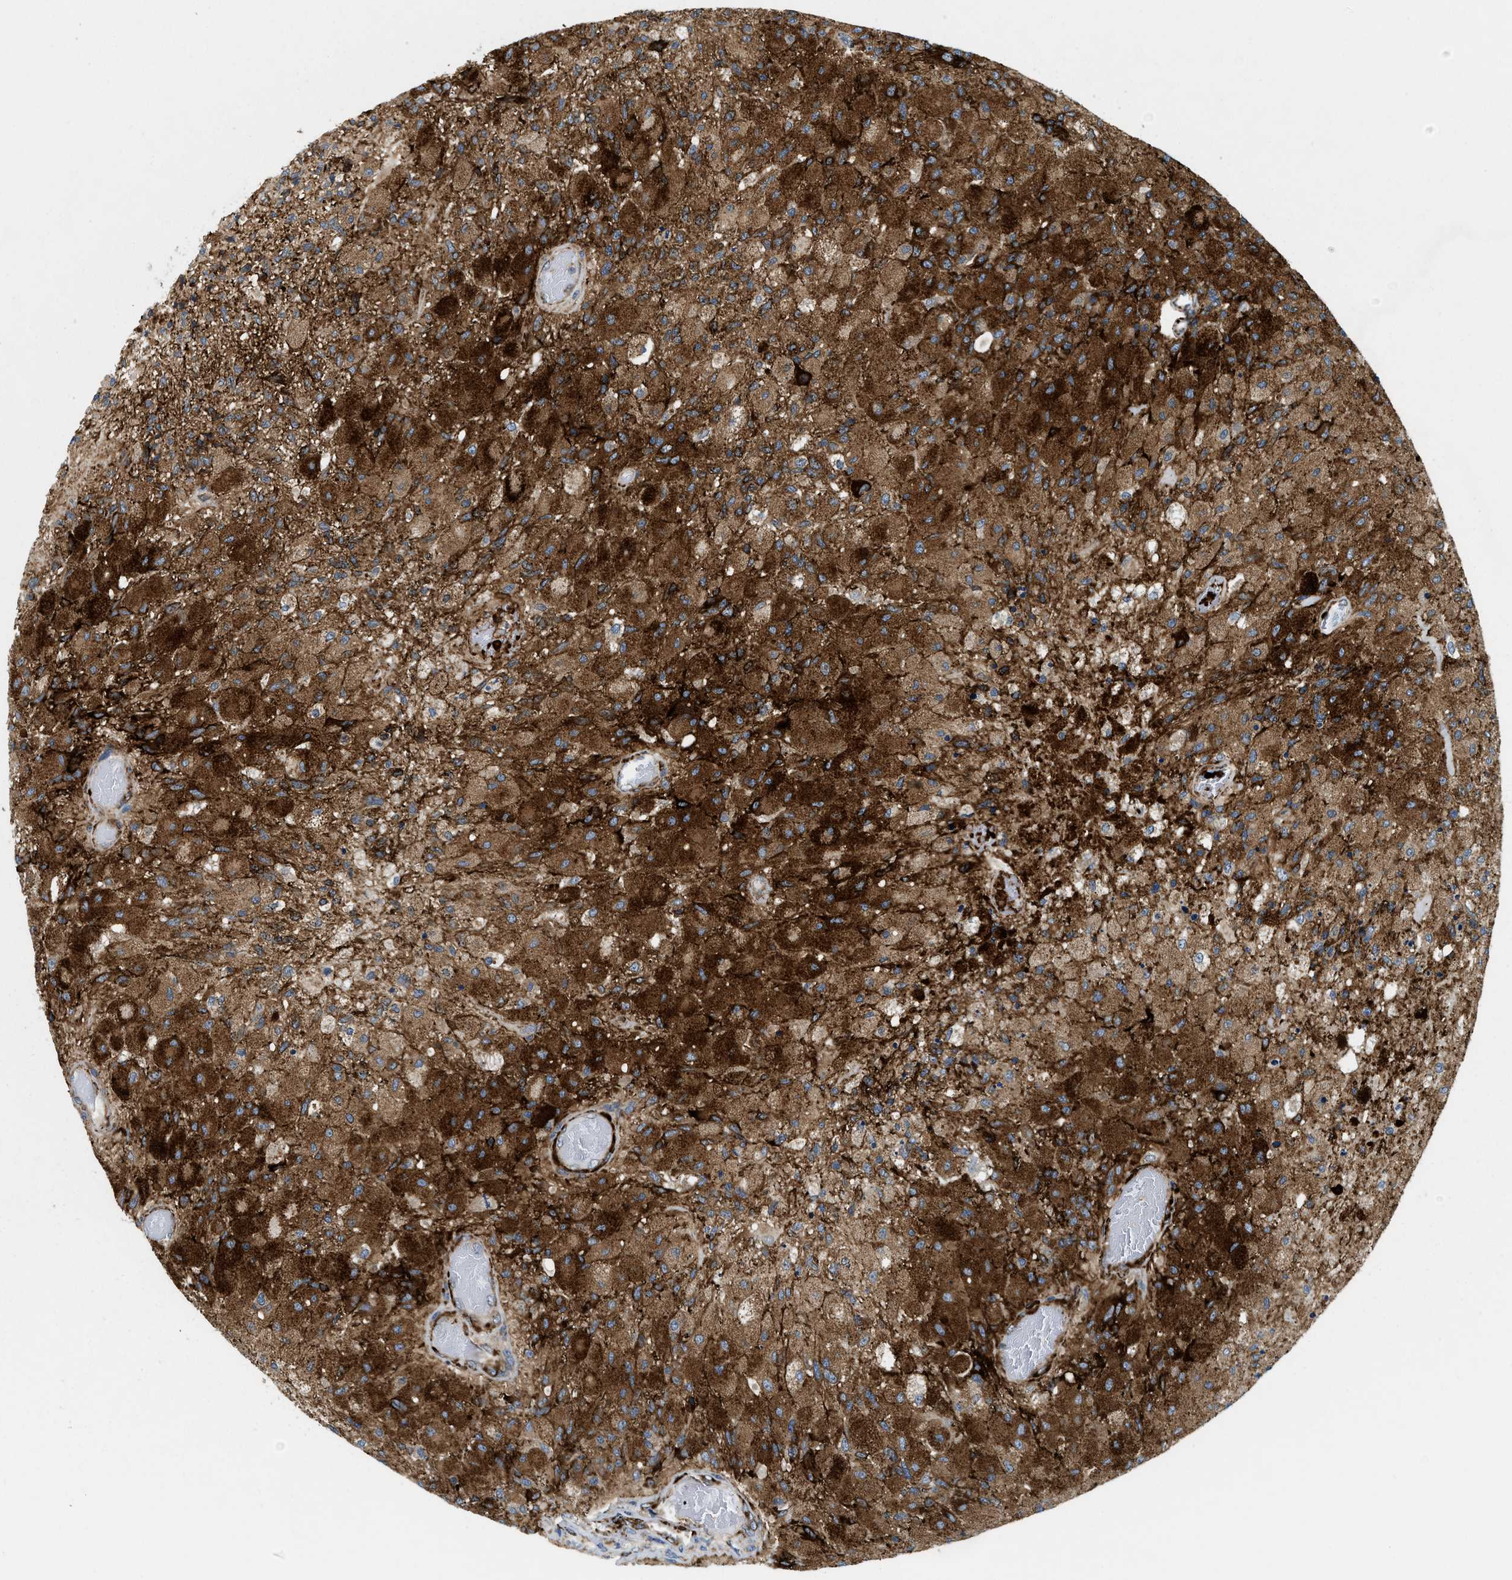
{"staining": {"intensity": "strong", "quantity": ">75%", "location": "cytoplasmic/membranous"}, "tissue": "glioma", "cell_type": "Tumor cells", "image_type": "cancer", "snomed": [{"axis": "morphology", "description": "Normal tissue, NOS"}, {"axis": "morphology", "description": "Glioma, malignant, High grade"}, {"axis": "topography", "description": "Cerebral cortex"}], "caption": "Brown immunohistochemical staining in glioma reveals strong cytoplasmic/membranous expression in approximately >75% of tumor cells. (Brightfield microscopy of DAB IHC at high magnification).", "gene": "ZNF599", "patient": {"sex": "male", "age": 77}}